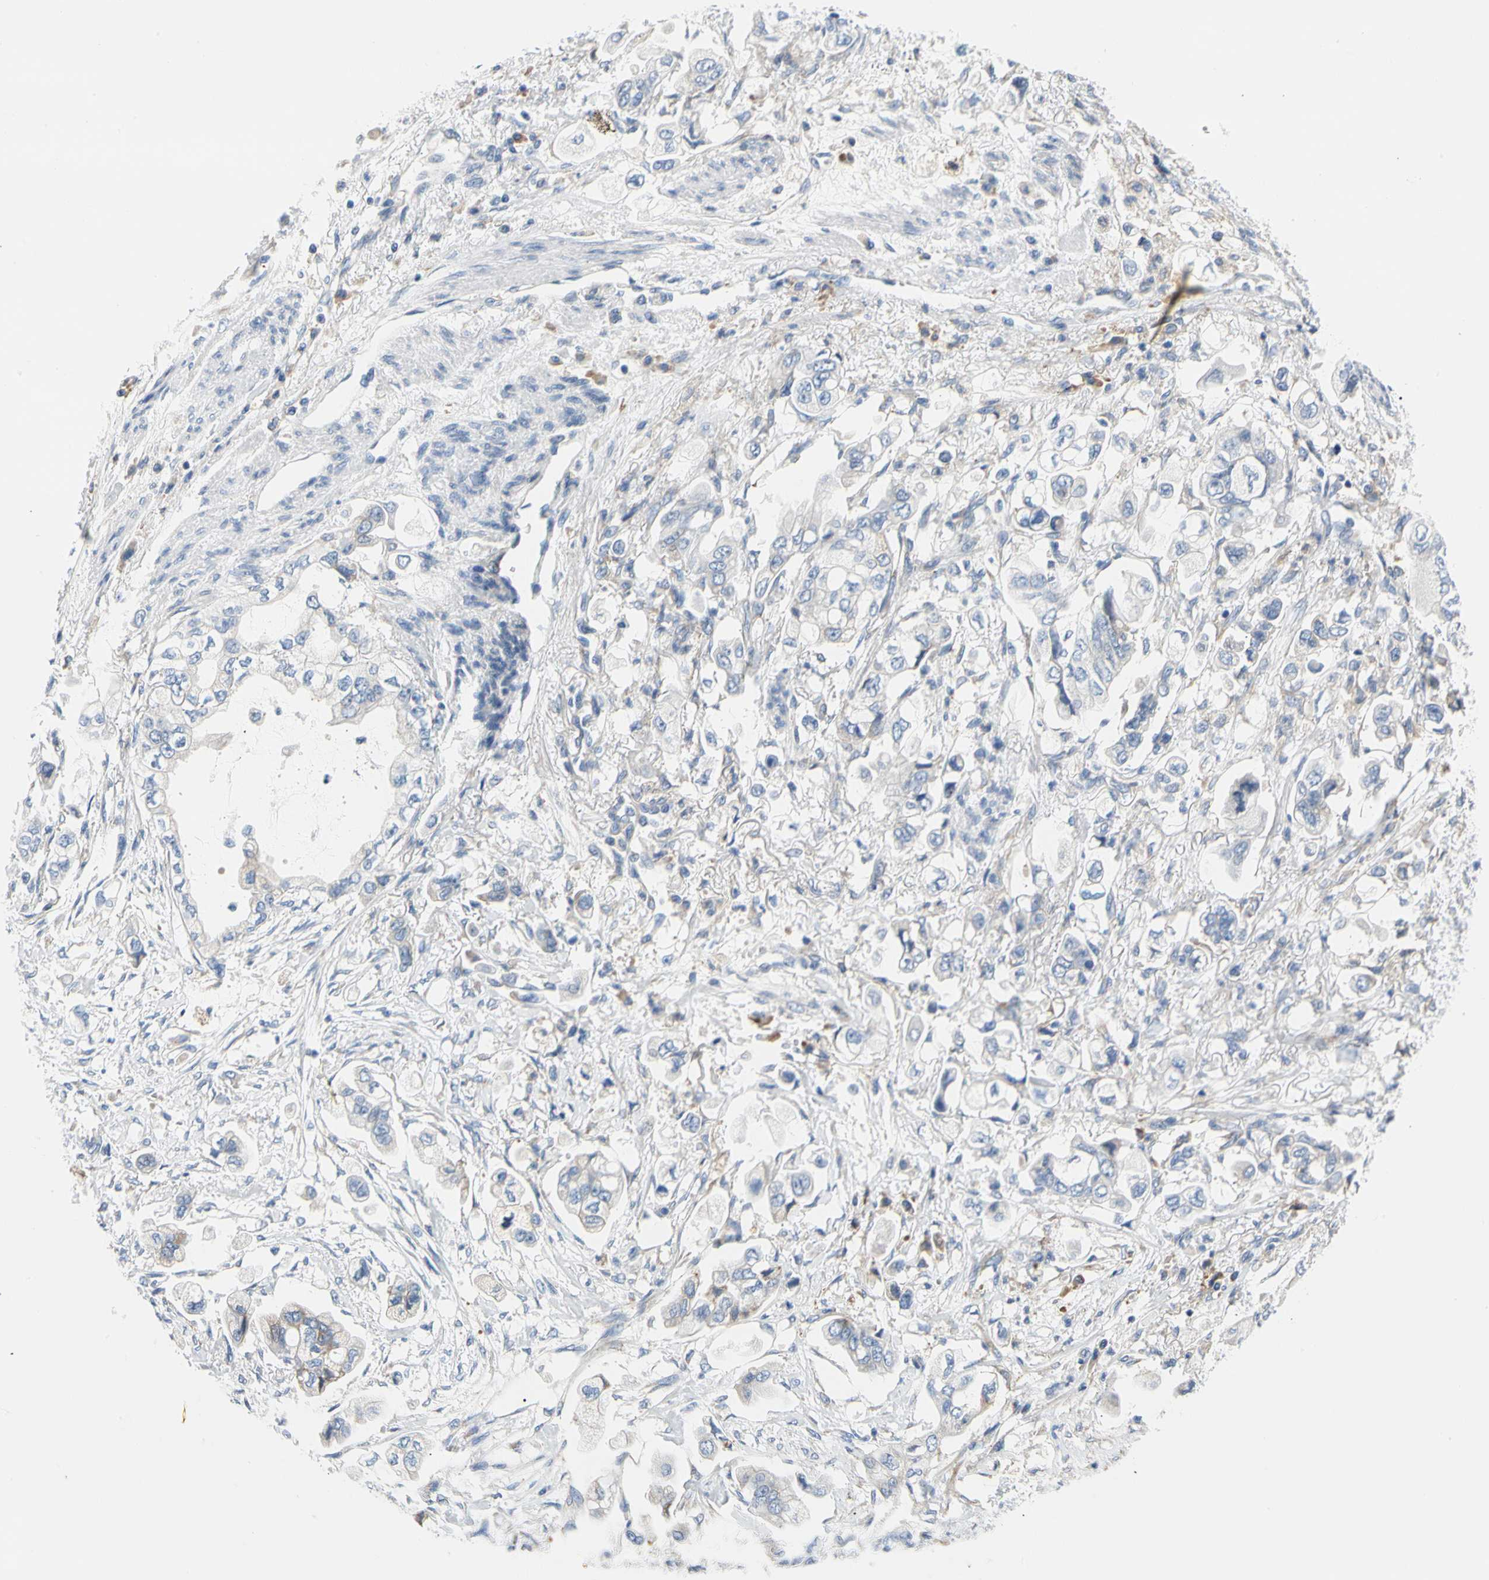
{"staining": {"intensity": "negative", "quantity": "none", "location": "none"}, "tissue": "stomach cancer", "cell_type": "Tumor cells", "image_type": "cancer", "snomed": [{"axis": "morphology", "description": "Adenocarcinoma, NOS"}, {"axis": "topography", "description": "Stomach"}], "caption": "Adenocarcinoma (stomach) was stained to show a protein in brown. There is no significant expression in tumor cells. (DAB IHC with hematoxylin counter stain).", "gene": "STXBP1", "patient": {"sex": "male", "age": 62}}